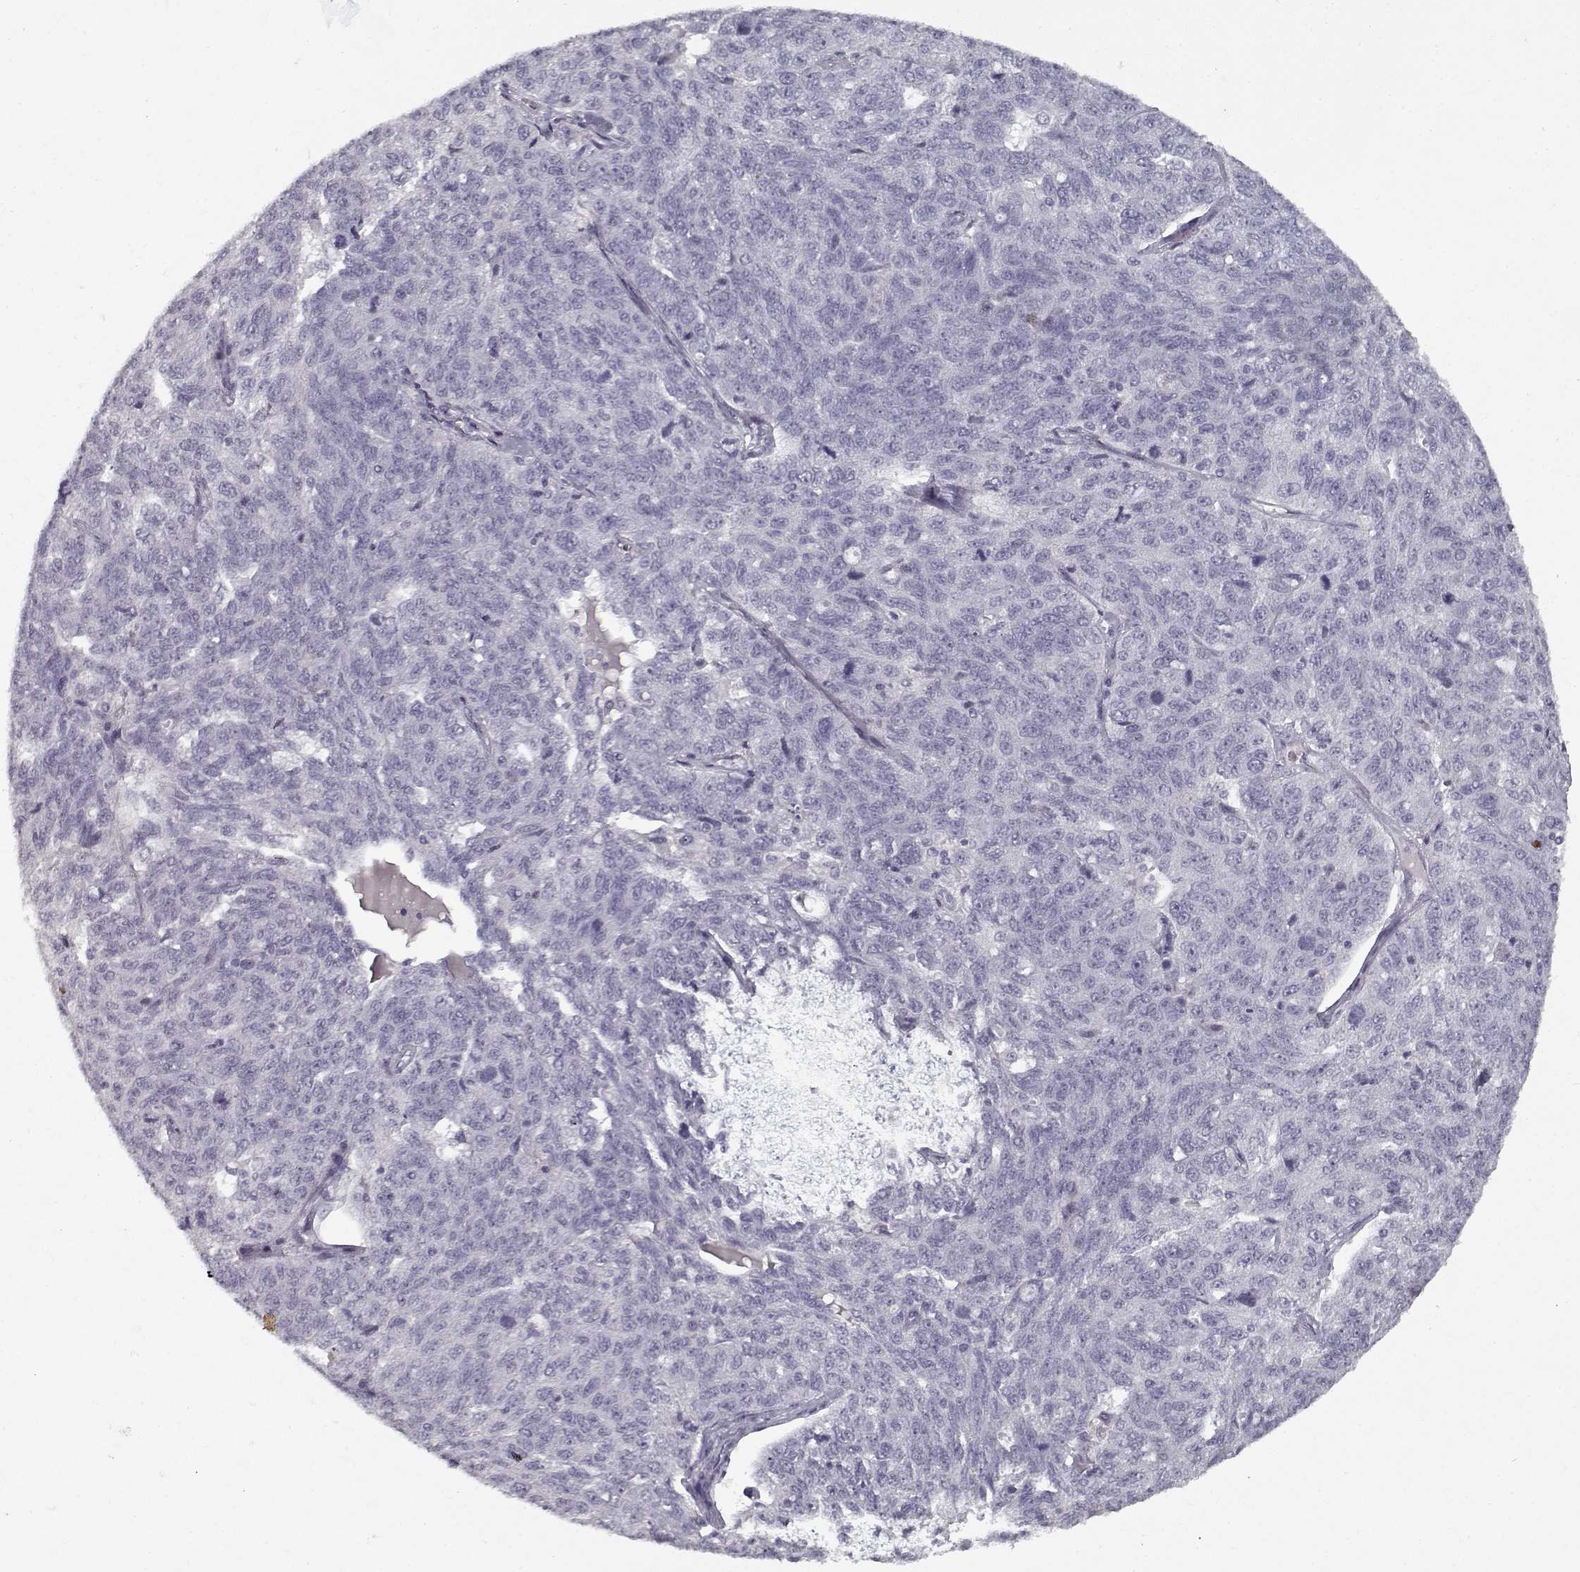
{"staining": {"intensity": "negative", "quantity": "none", "location": "none"}, "tissue": "ovarian cancer", "cell_type": "Tumor cells", "image_type": "cancer", "snomed": [{"axis": "morphology", "description": "Cystadenocarcinoma, serous, NOS"}, {"axis": "topography", "description": "Ovary"}], "caption": "Ovarian cancer (serous cystadenocarcinoma) stained for a protein using IHC reveals no positivity tumor cells.", "gene": "GAD2", "patient": {"sex": "female", "age": 71}}